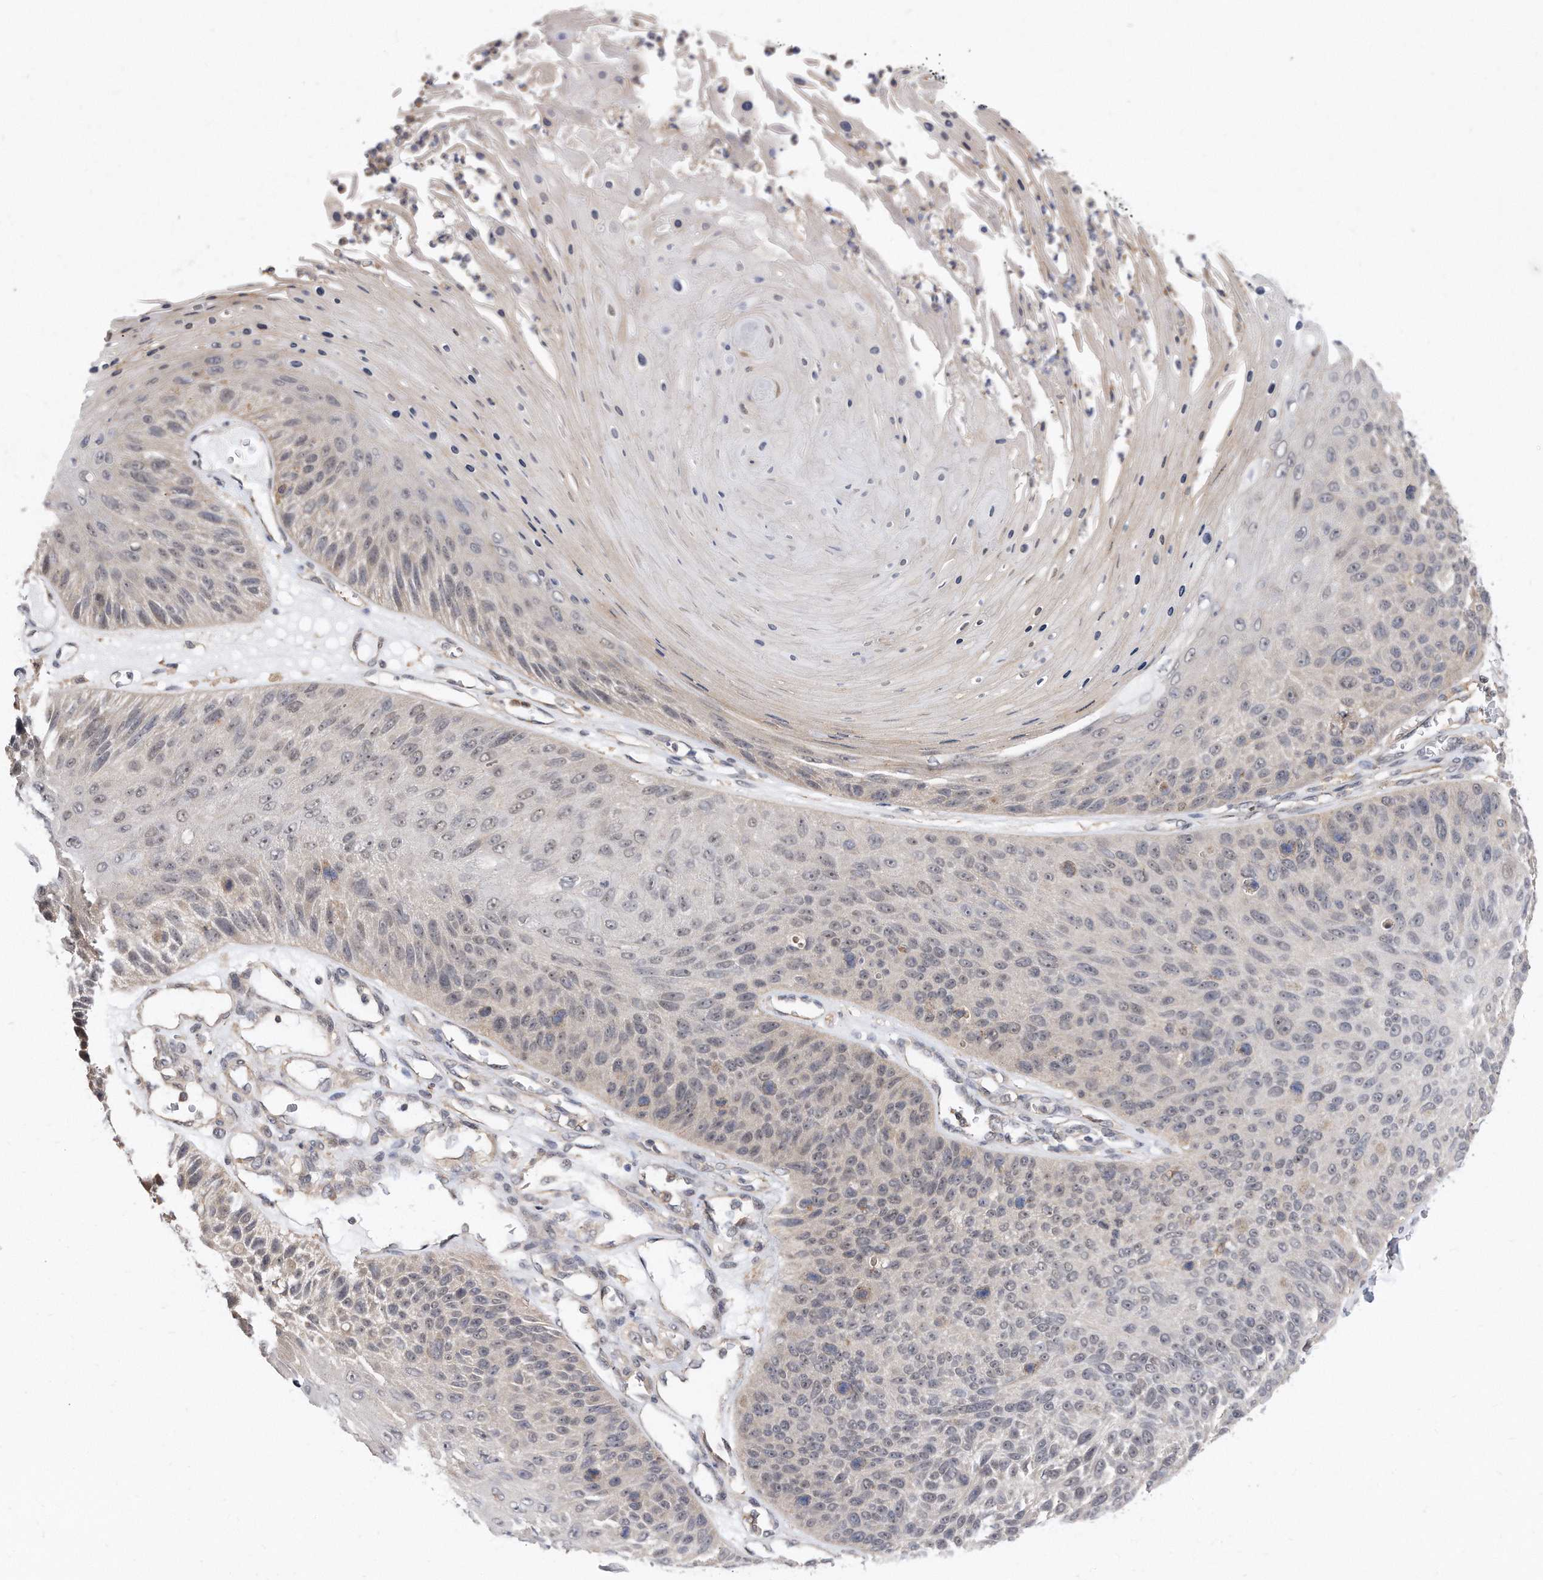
{"staining": {"intensity": "weak", "quantity": "<25%", "location": "nuclear"}, "tissue": "skin cancer", "cell_type": "Tumor cells", "image_type": "cancer", "snomed": [{"axis": "morphology", "description": "Squamous cell carcinoma, NOS"}, {"axis": "topography", "description": "Skin"}], "caption": "Tumor cells are negative for brown protein staining in skin cancer (squamous cell carcinoma).", "gene": "TCP1", "patient": {"sex": "female", "age": 88}}